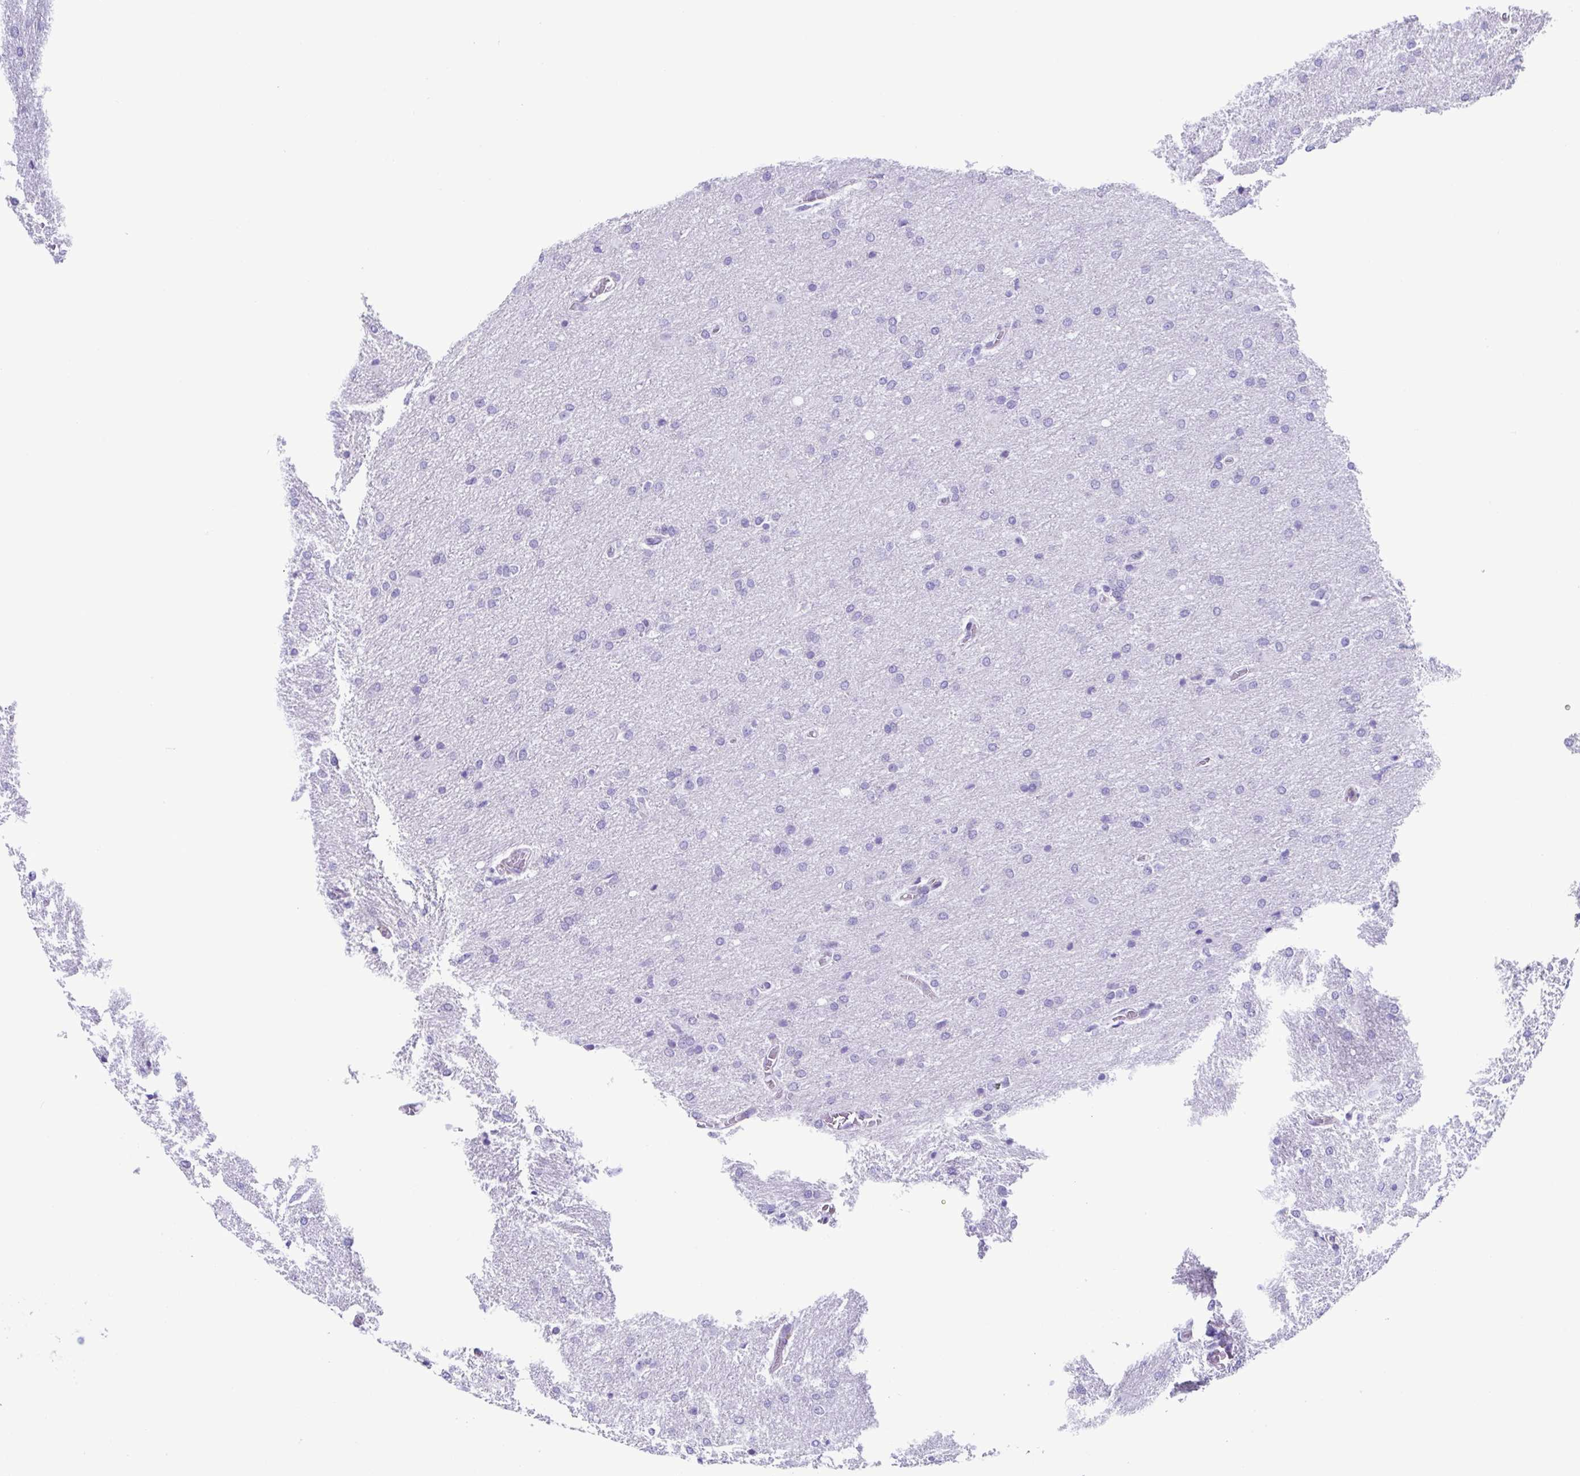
{"staining": {"intensity": "negative", "quantity": "none", "location": "none"}, "tissue": "glioma", "cell_type": "Tumor cells", "image_type": "cancer", "snomed": [{"axis": "morphology", "description": "Glioma, malignant, High grade"}, {"axis": "topography", "description": "Brain"}], "caption": "Immunohistochemistry (IHC) histopathology image of human malignant glioma (high-grade) stained for a protein (brown), which reveals no expression in tumor cells.", "gene": "CYP11B1", "patient": {"sex": "male", "age": 68}}